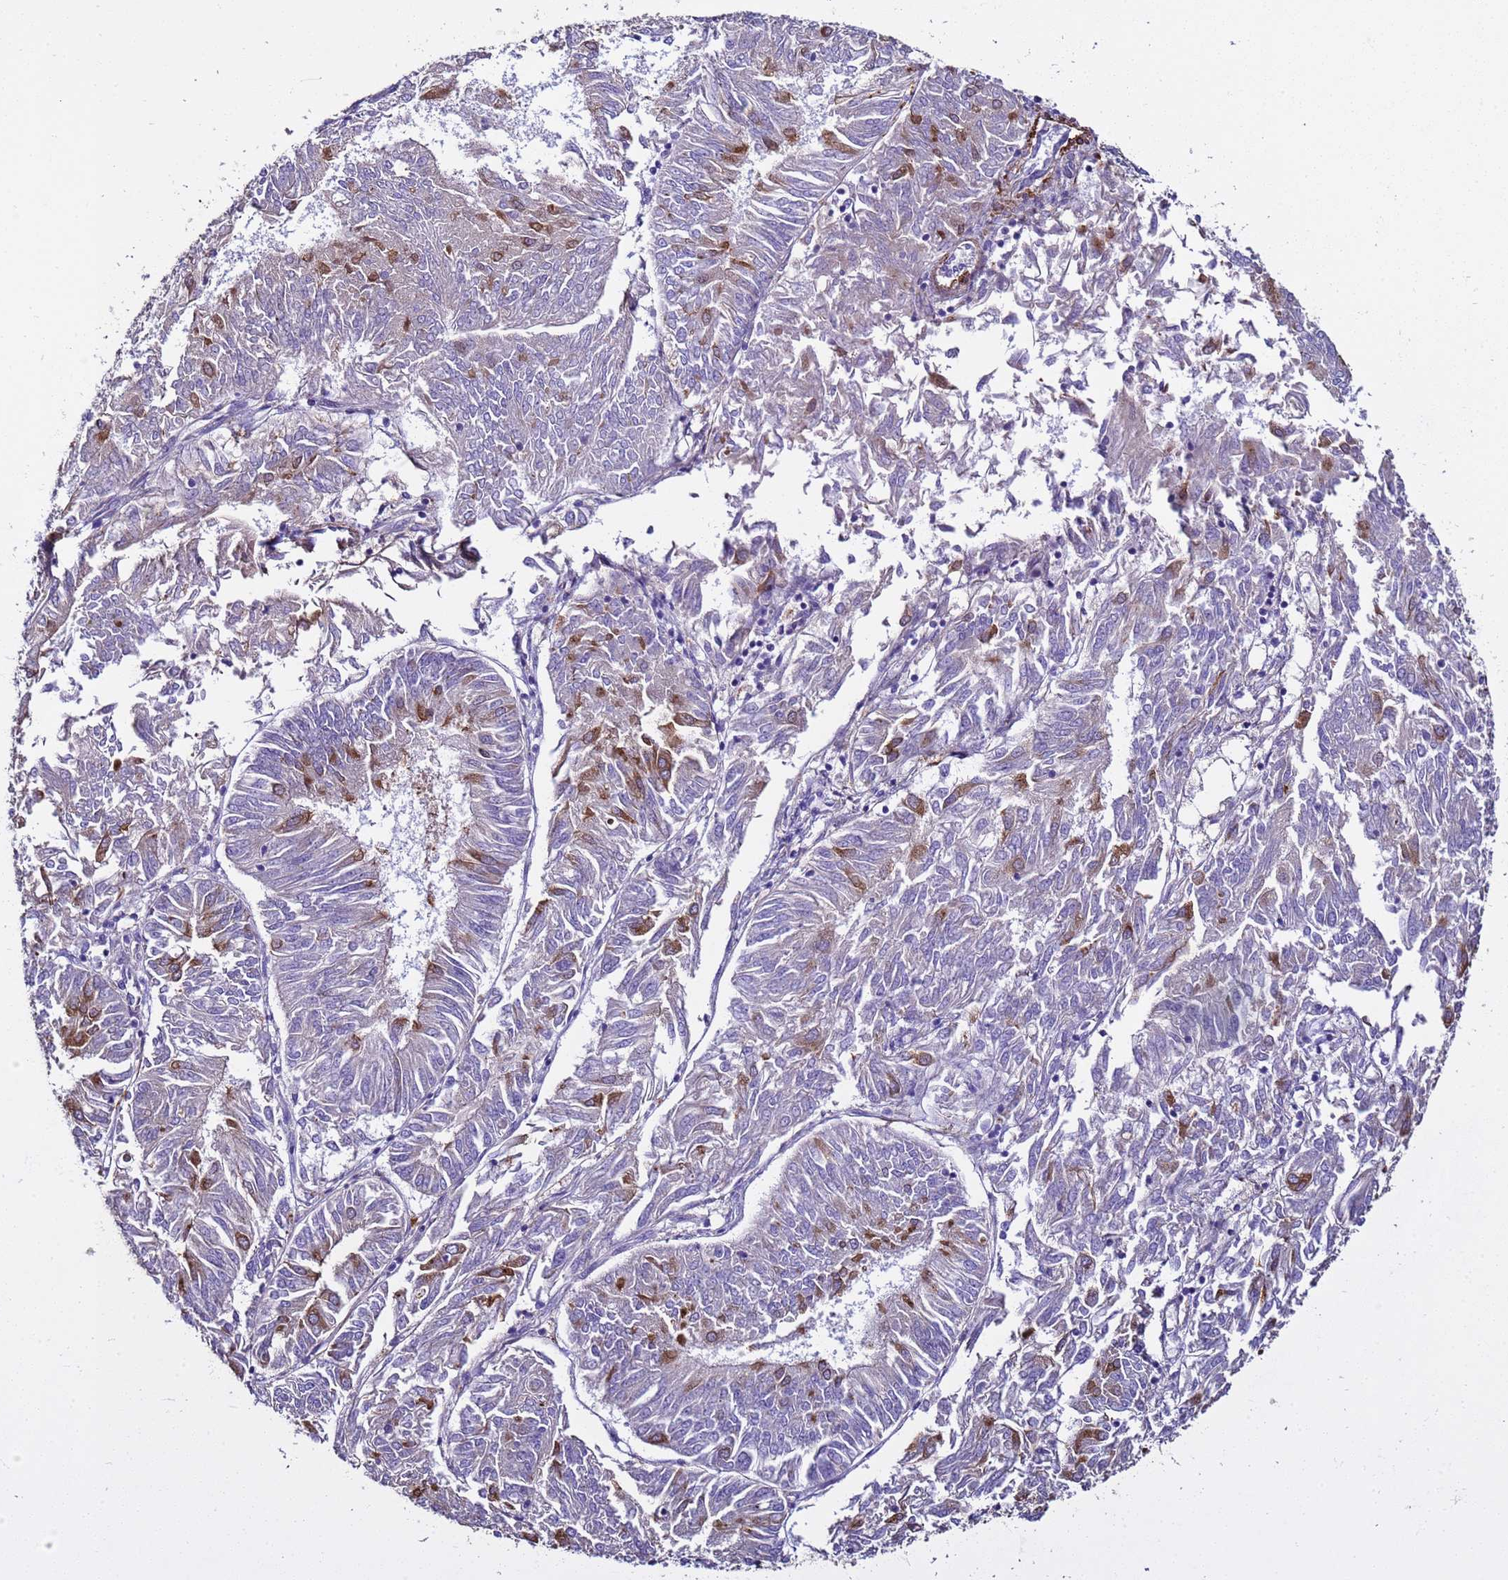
{"staining": {"intensity": "moderate", "quantity": "<25%", "location": "cytoplasmic/membranous"}, "tissue": "endometrial cancer", "cell_type": "Tumor cells", "image_type": "cancer", "snomed": [{"axis": "morphology", "description": "Adenocarcinoma, NOS"}, {"axis": "topography", "description": "Endometrium"}], "caption": "Human endometrial cancer stained for a protein (brown) shows moderate cytoplasmic/membranous positive expression in about <25% of tumor cells.", "gene": "RABL2B", "patient": {"sex": "female", "age": 58}}